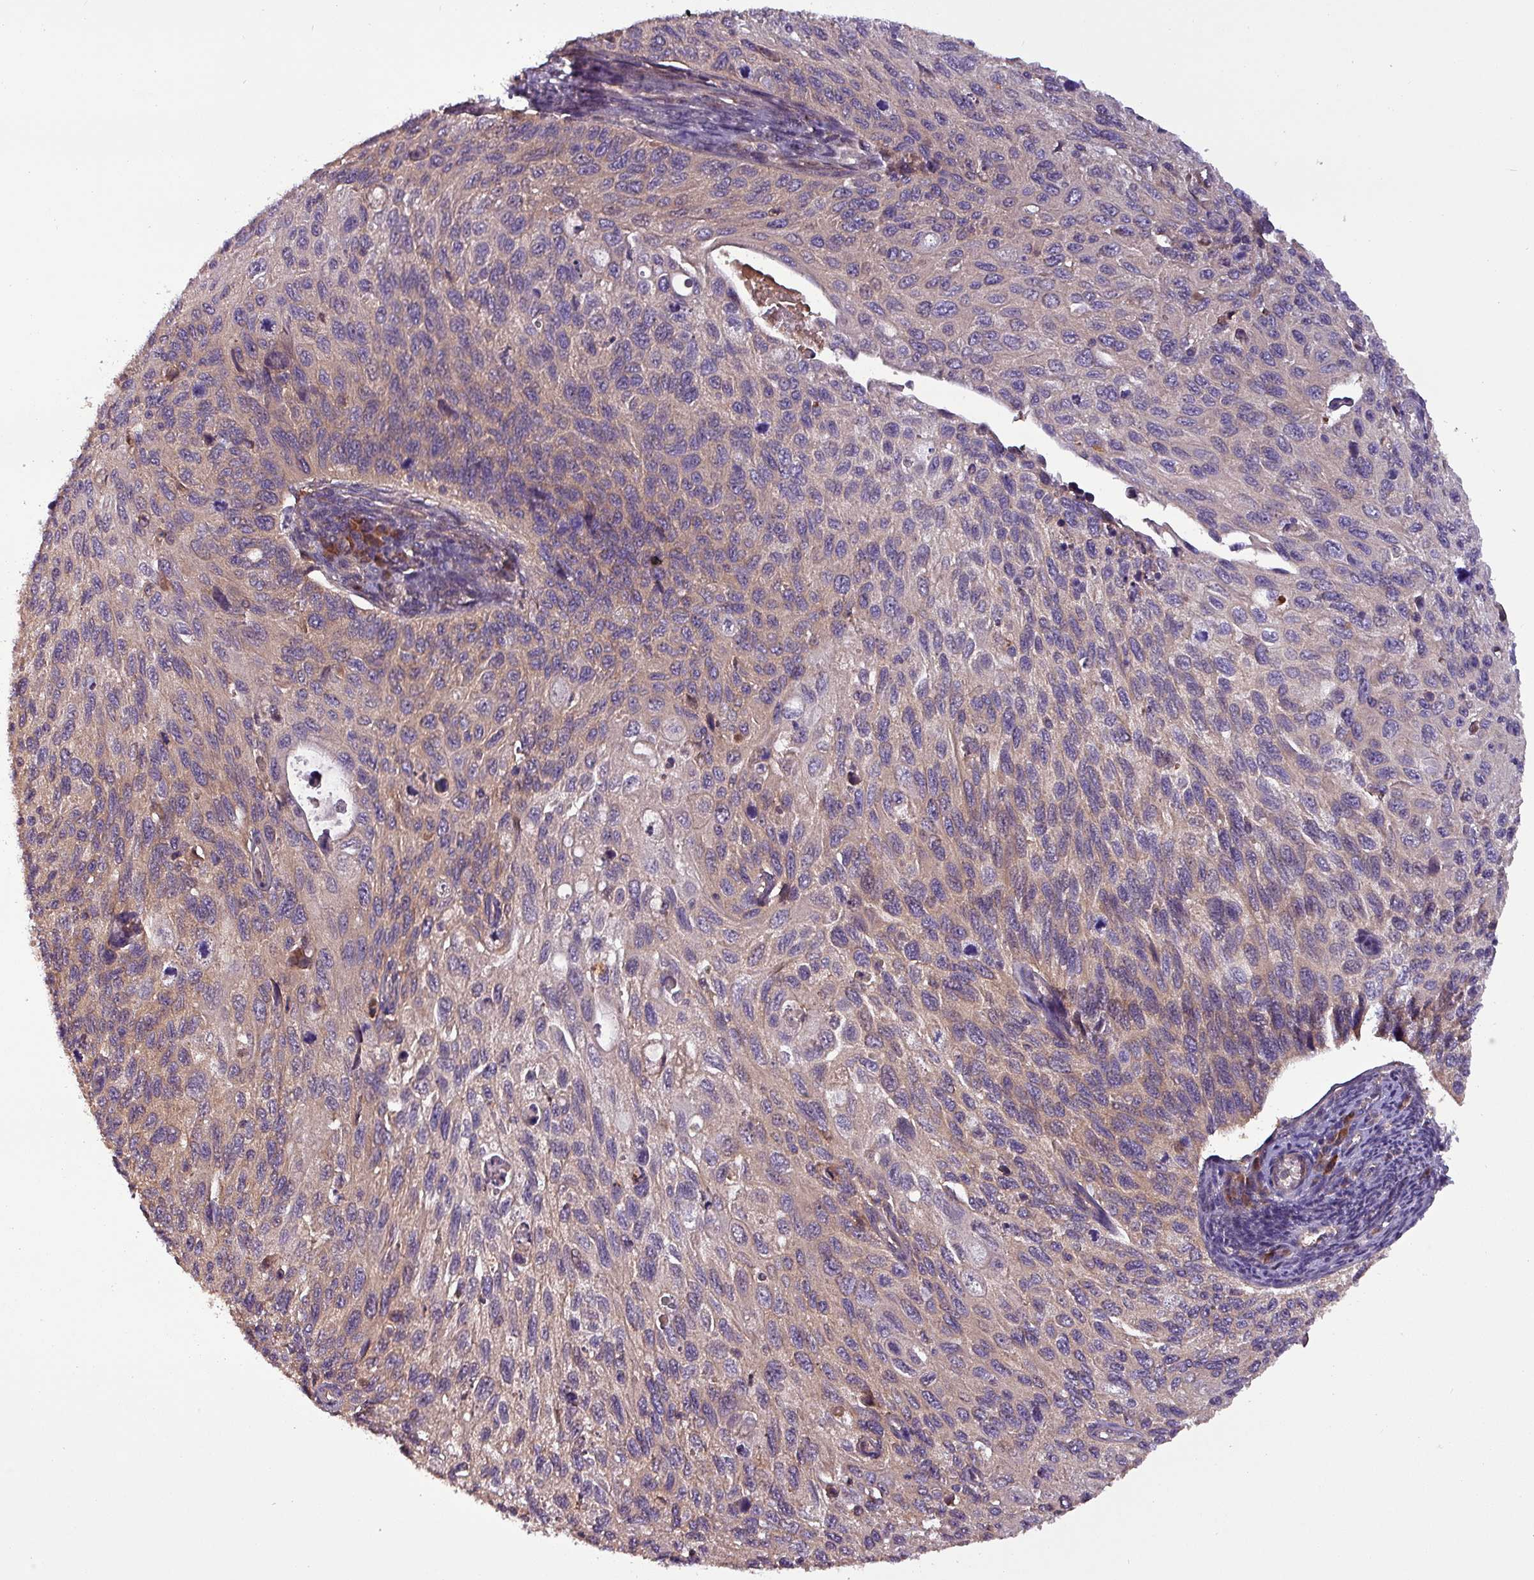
{"staining": {"intensity": "weak", "quantity": "25%-75%", "location": "cytoplasmic/membranous"}, "tissue": "cervical cancer", "cell_type": "Tumor cells", "image_type": "cancer", "snomed": [{"axis": "morphology", "description": "Squamous cell carcinoma, NOS"}, {"axis": "topography", "description": "Cervix"}], "caption": "Immunohistochemical staining of cervical cancer displays weak cytoplasmic/membranous protein staining in about 25%-75% of tumor cells. The staining was performed using DAB (3,3'-diaminobenzidine), with brown indicating positive protein expression. Nuclei are stained blue with hematoxylin.", "gene": "PAFAH1B2", "patient": {"sex": "female", "age": 70}}